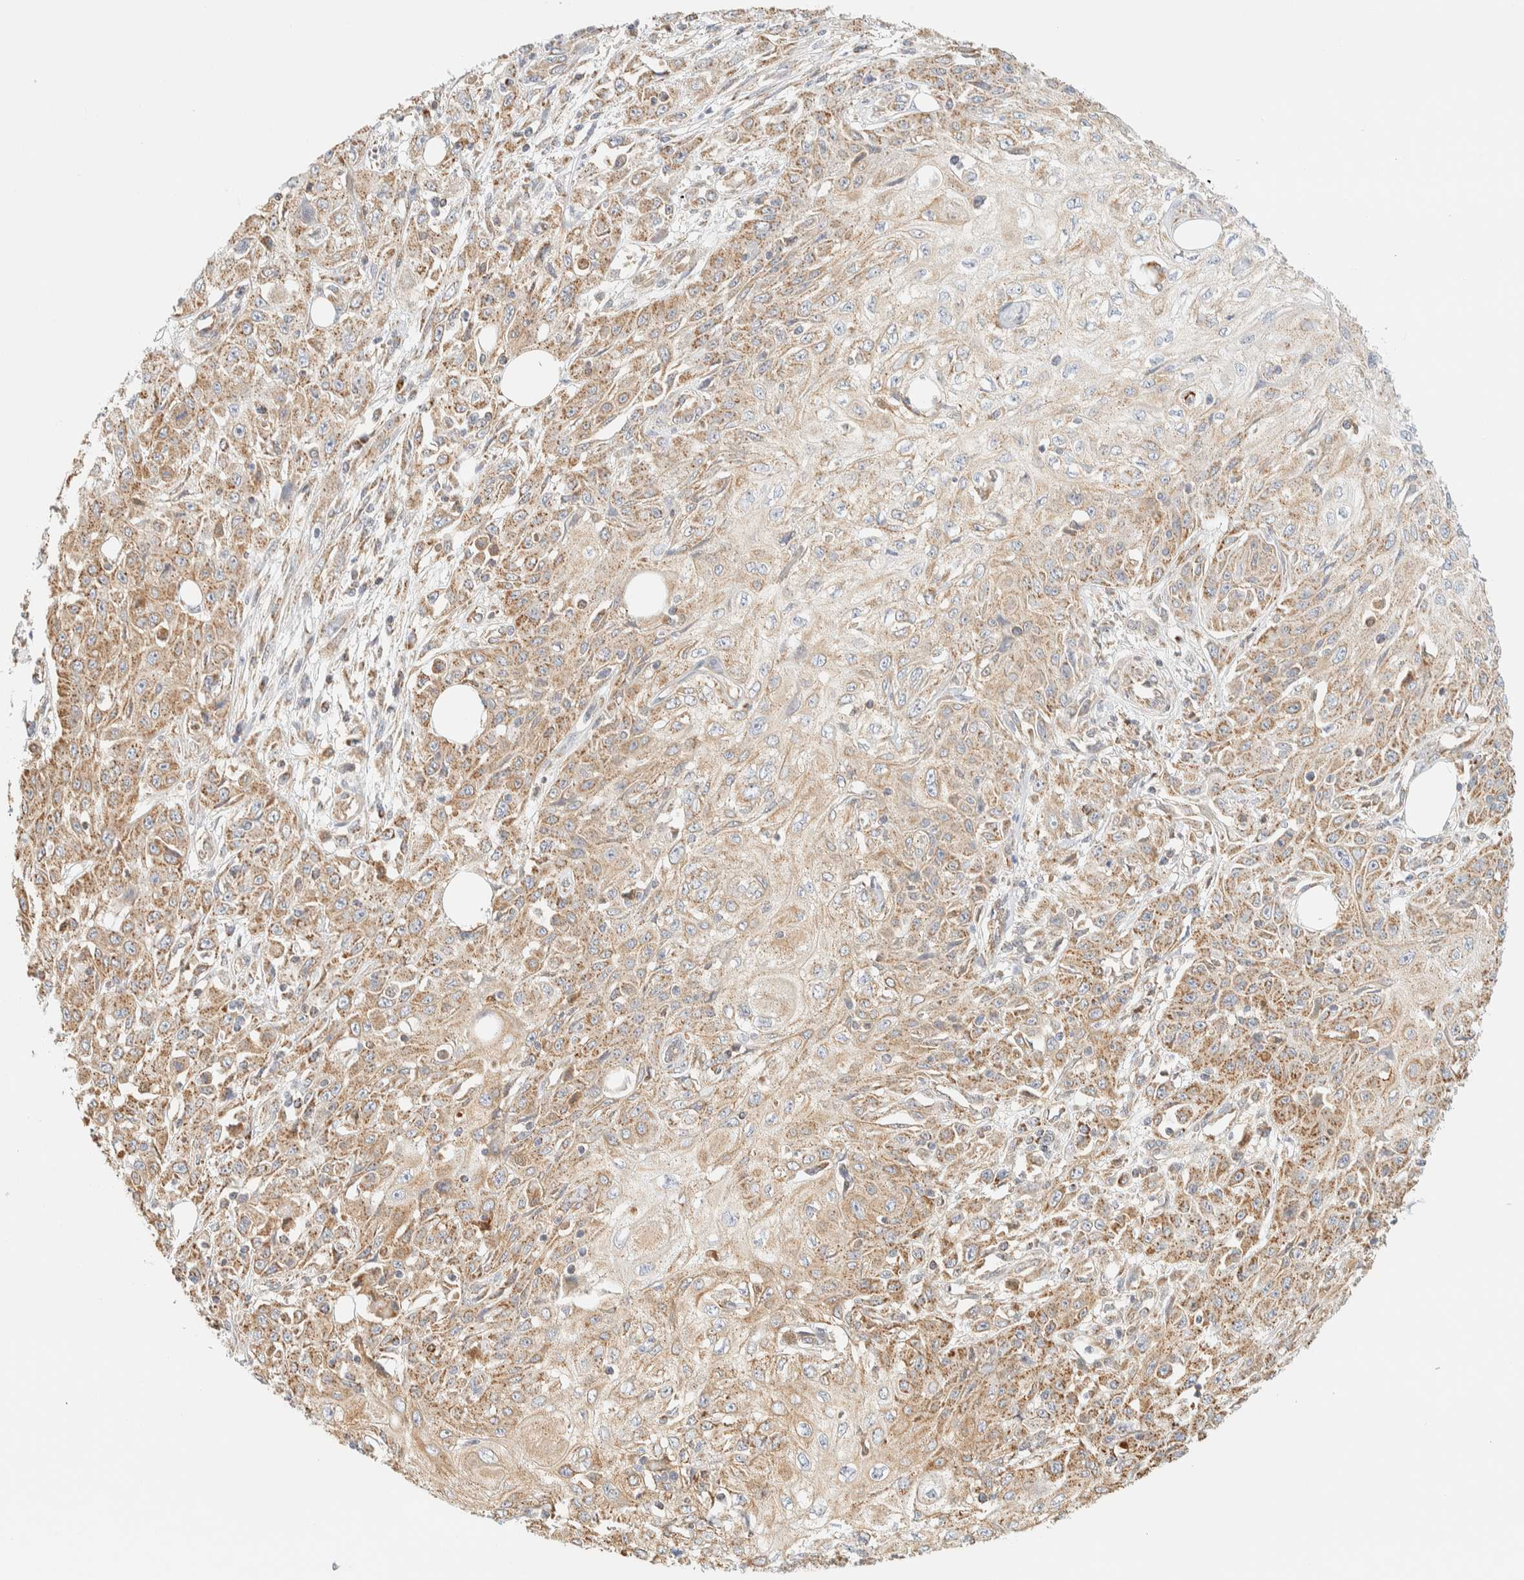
{"staining": {"intensity": "moderate", "quantity": ">75%", "location": "cytoplasmic/membranous"}, "tissue": "skin cancer", "cell_type": "Tumor cells", "image_type": "cancer", "snomed": [{"axis": "morphology", "description": "Squamous cell carcinoma, NOS"}, {"axis": "morphology", "description": "Squamous cell carcinoma, metastatic, NOS"}, {"axis": "topography", "description": "Skin"}, {"axis": "topography", "description": "Lymph node"}], "caption": "Human skin cancer (squamous cell carcinoma) stained for a protein (brown) displays moderate cytoplasmic/membranous positive positivity in about >75% of tumor cells.", "gene": "APBB2", "patient": {"sex": "male", "age": 75}}